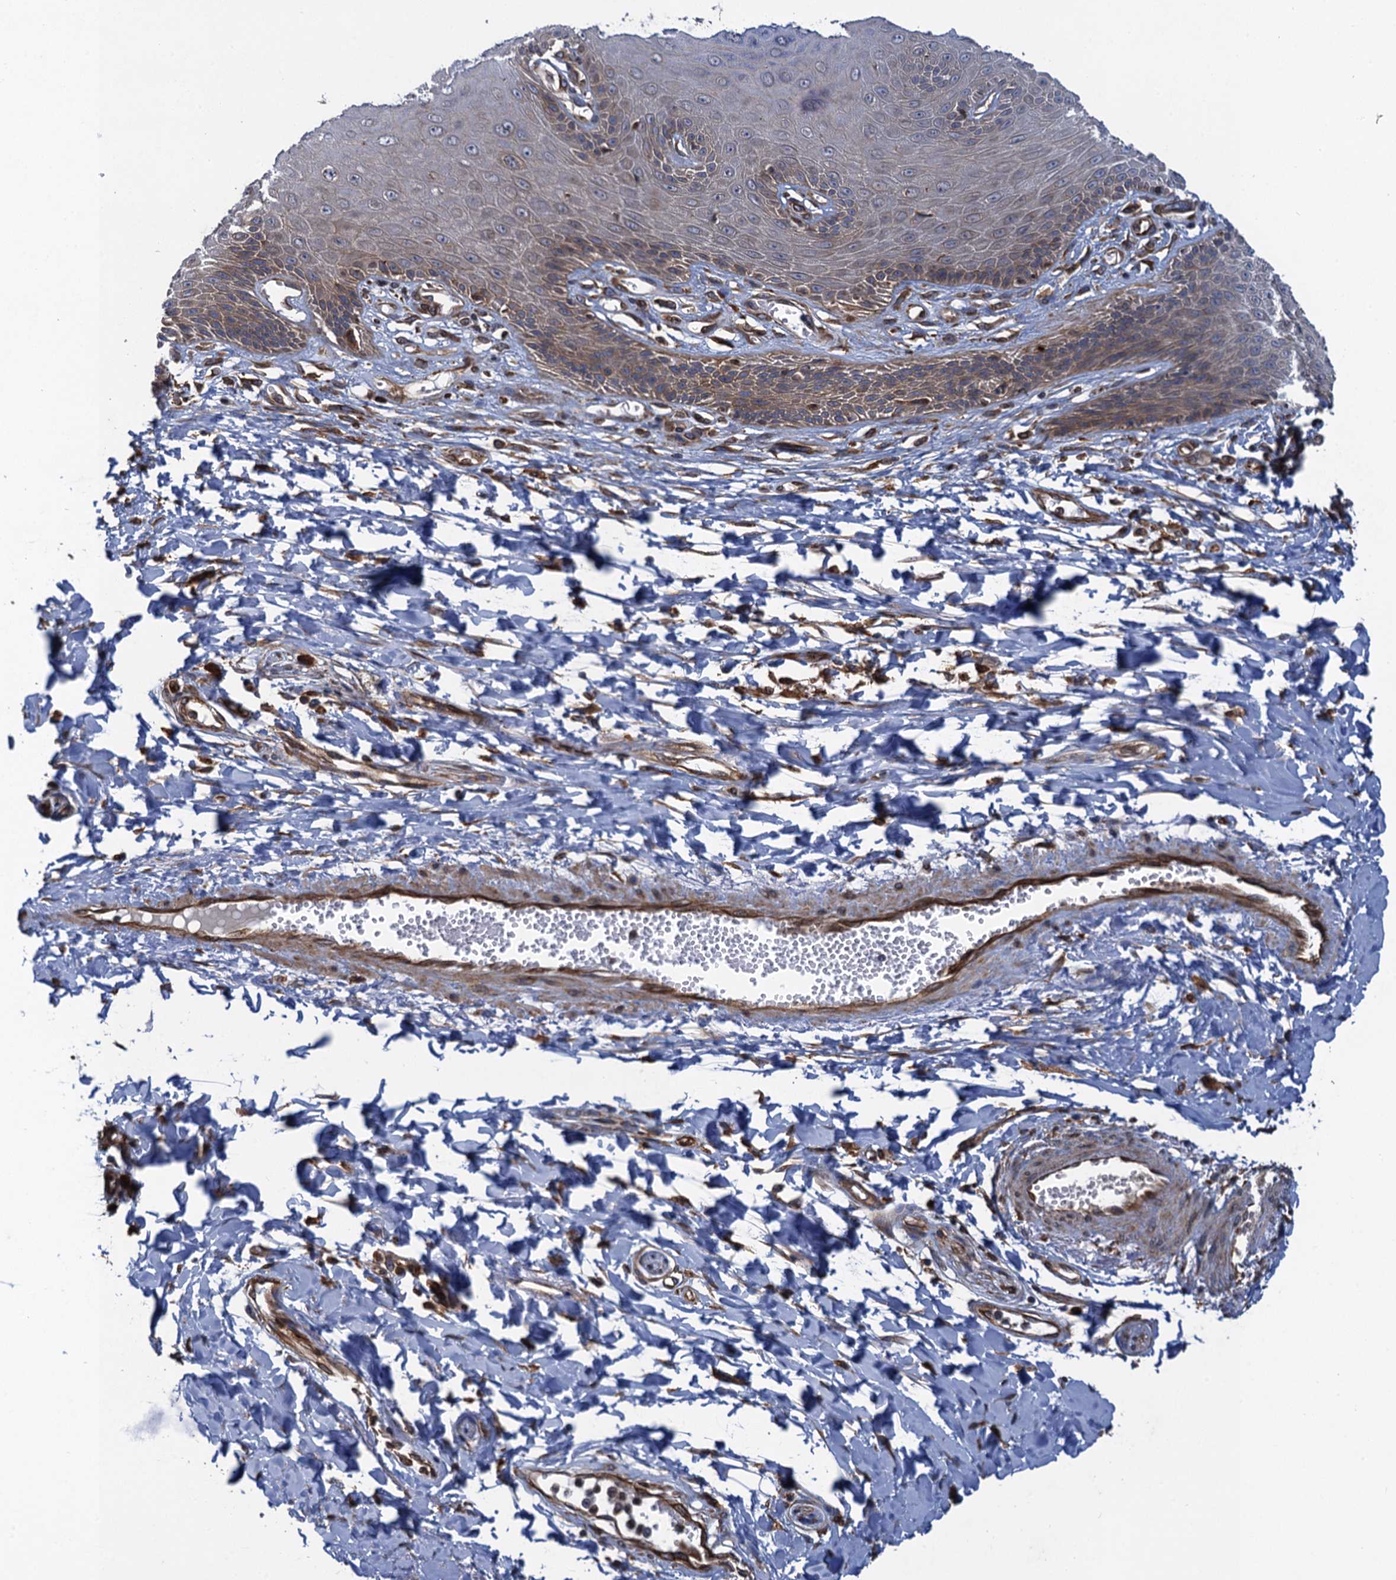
{"staining": {"intensity": "moderate", "quantity": "<25%", "location": "cytoplasmic/membranous"}, "tissue": "skin", "cell_type": "Epidermal cells", "image_type": "normal", "snomed": [{"axis": "morphology", "description": "Normal tissue, NOS"}, {"axis": "topography", "description": "Anal"}], "caption": "Brown immunohistochemical staining in benign human skin reveals moderate cytoplasmic/membranous positivity in approximately <25% of epidermal cells. (IHC, brightfield microscopy, high magnification).", "gene": "ARMC5", "patient": {"sex": "male", "age": 78}}